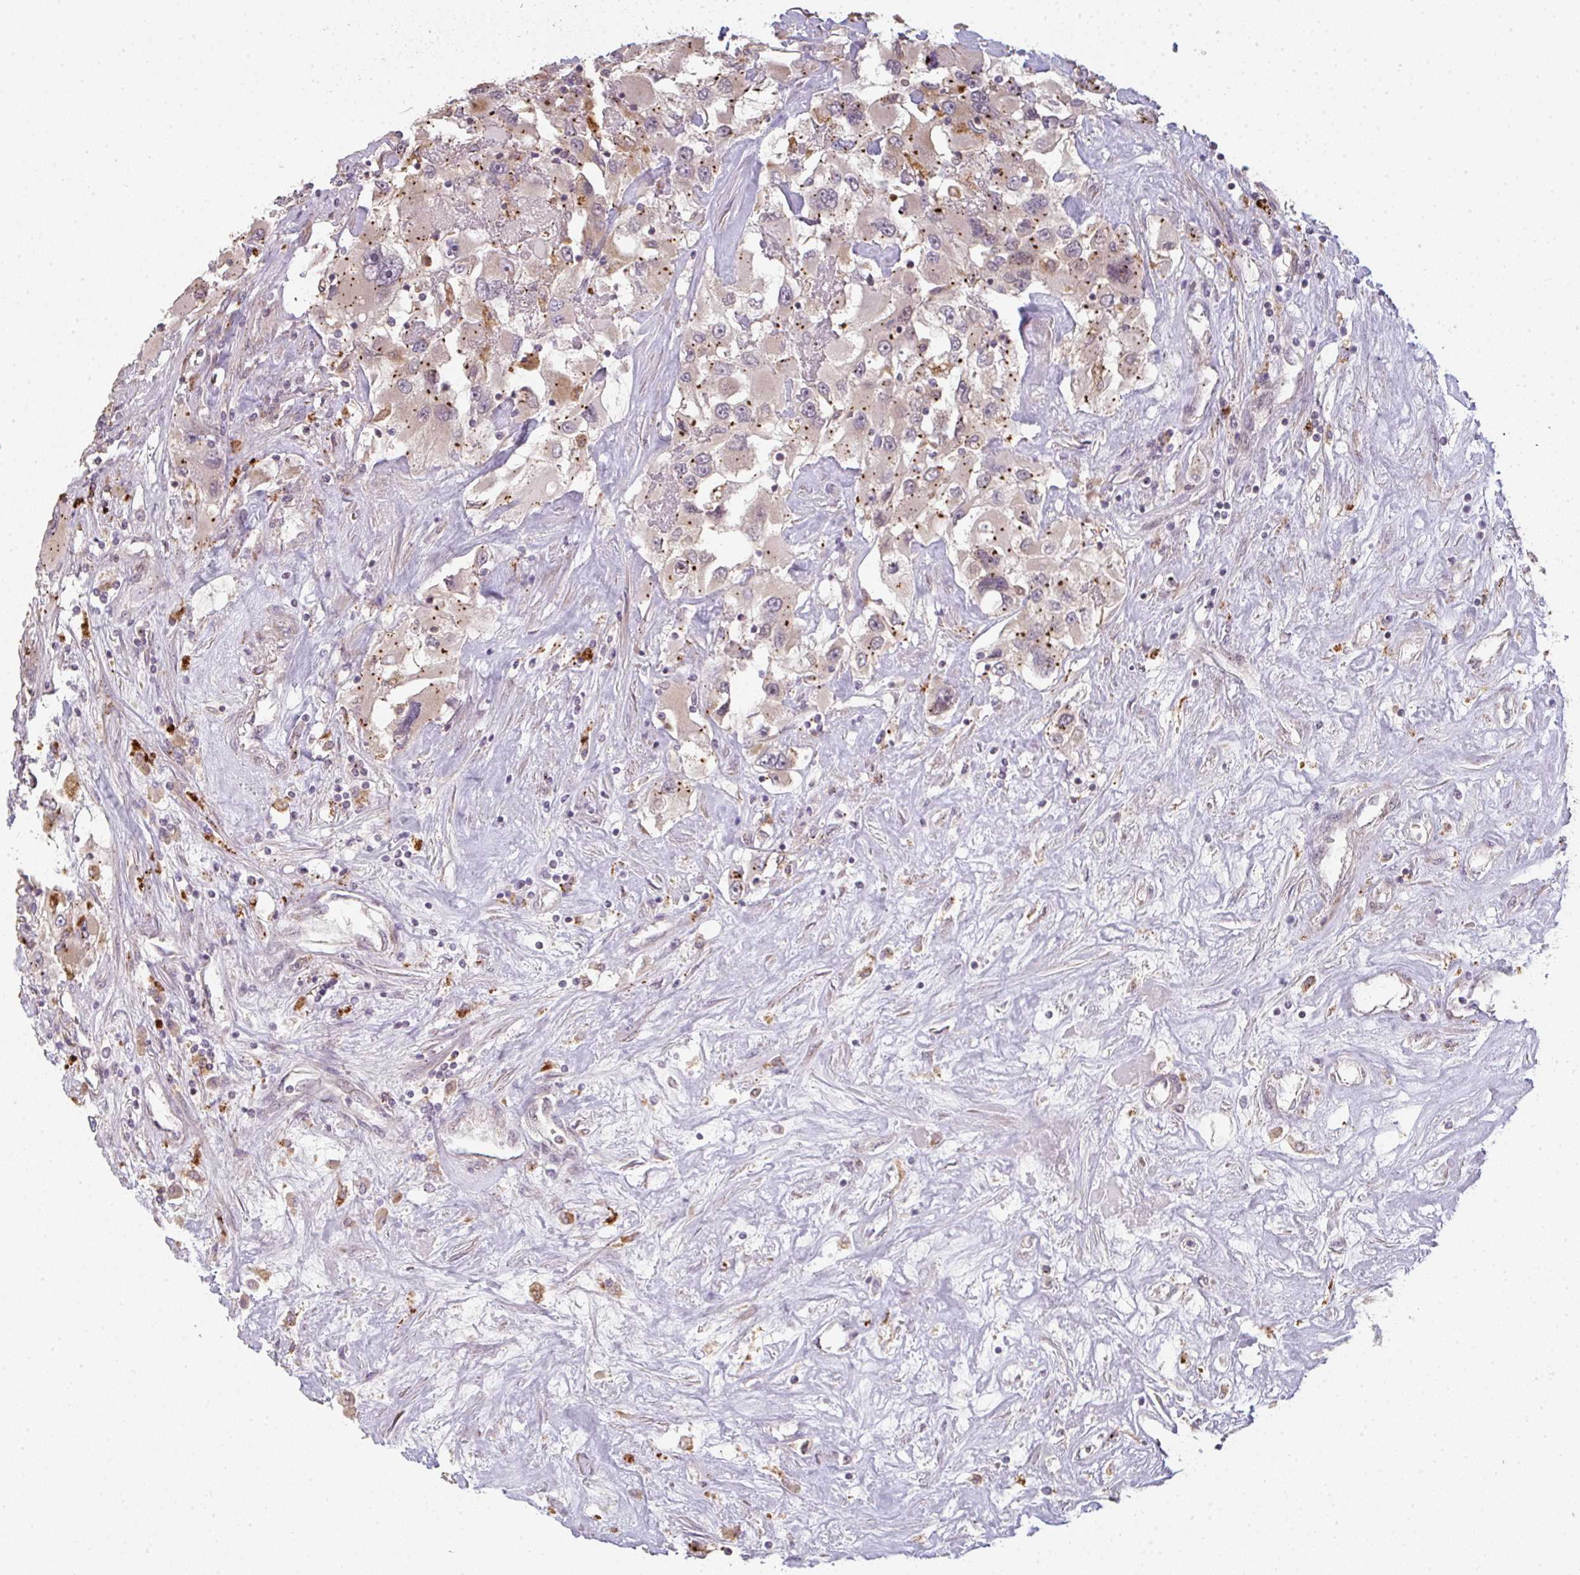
{"staining": {"intensity": "negative", "quantity": "none", "location": "none"}, "tissue": "renal cancer", "cell_type": "Tumor cells", "image_type": "cancer", "snomed": [{"axis": "morphology", "description": "Adenocarcinoma, NOS"}, {"axis": "topography", "description": "Kidney"}], "caption": "IHC photomicrograph of renal adenocarcinoma stained for a protein (brown), which exhibits no positivity in tumor cells. (IHC, brightfield microscopy, high magnification).", "gene": "TMEM237", "patient": {"sex": "female", "age": 52}}